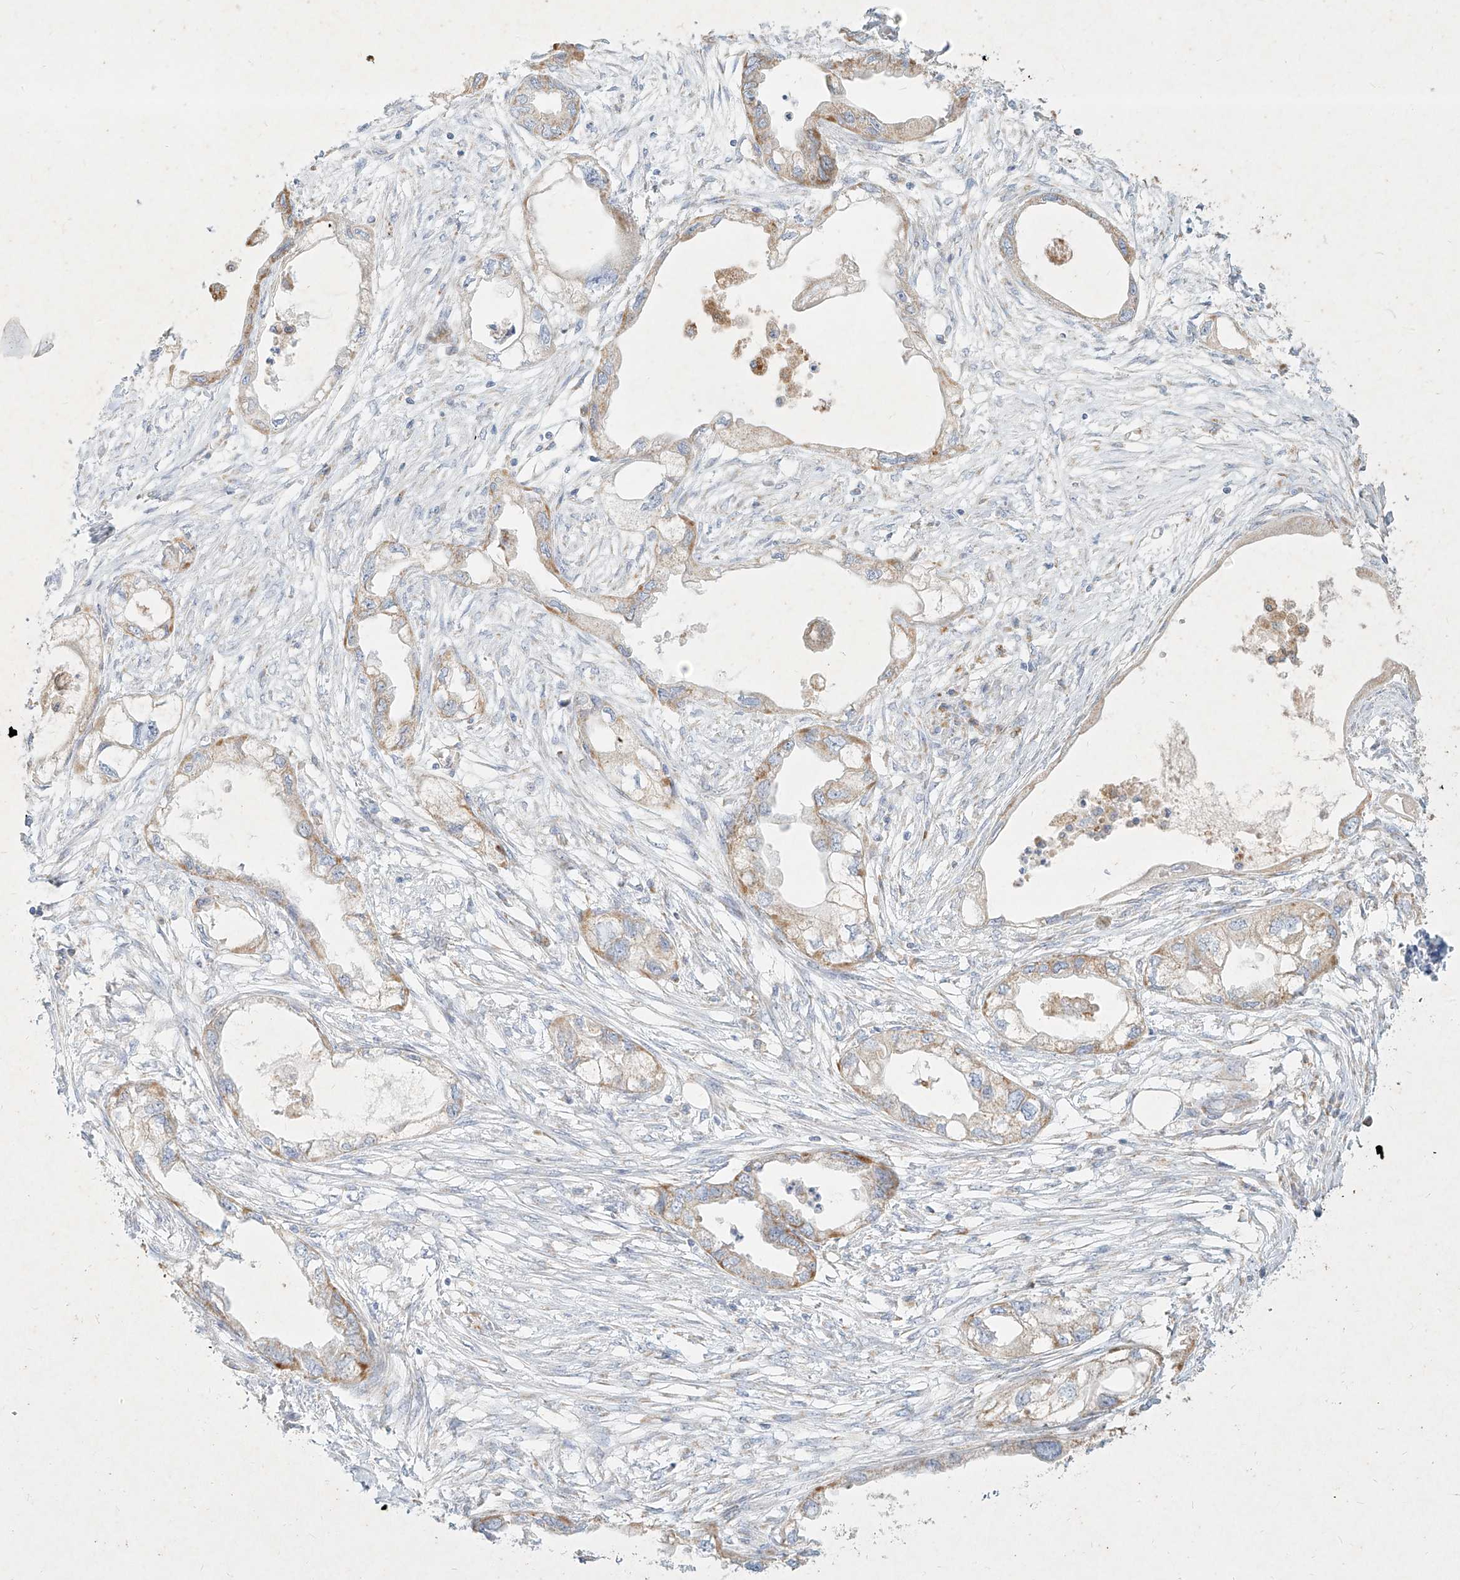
{"staining": {"intensity": "moderate", "quantity": "25%-75%", "location": "cytoplasmic/membranous"}, "tissue": "endometrial cancer", "cell_type": "Tumor cells", "image_type": "cancer", "snomed": [{"axis": "morphology", "description": "Adenocarcinoma, NOS"}, {"axis": "morphology", "description": "Adenocarcinoma, metastatic, NOS"}, {"axis": "topography", "description": "Adipose tissue"}, {"axis": "topography", "description": "Endometrium"}], "caption": "Metastatic adenocarcinoma (endometrial) stained for a protein reveals moderate cytoplasmic/membranous positivity in tumor cells.", "gene": "MTX2", "patient": {"sex": "female", "age": 67}}